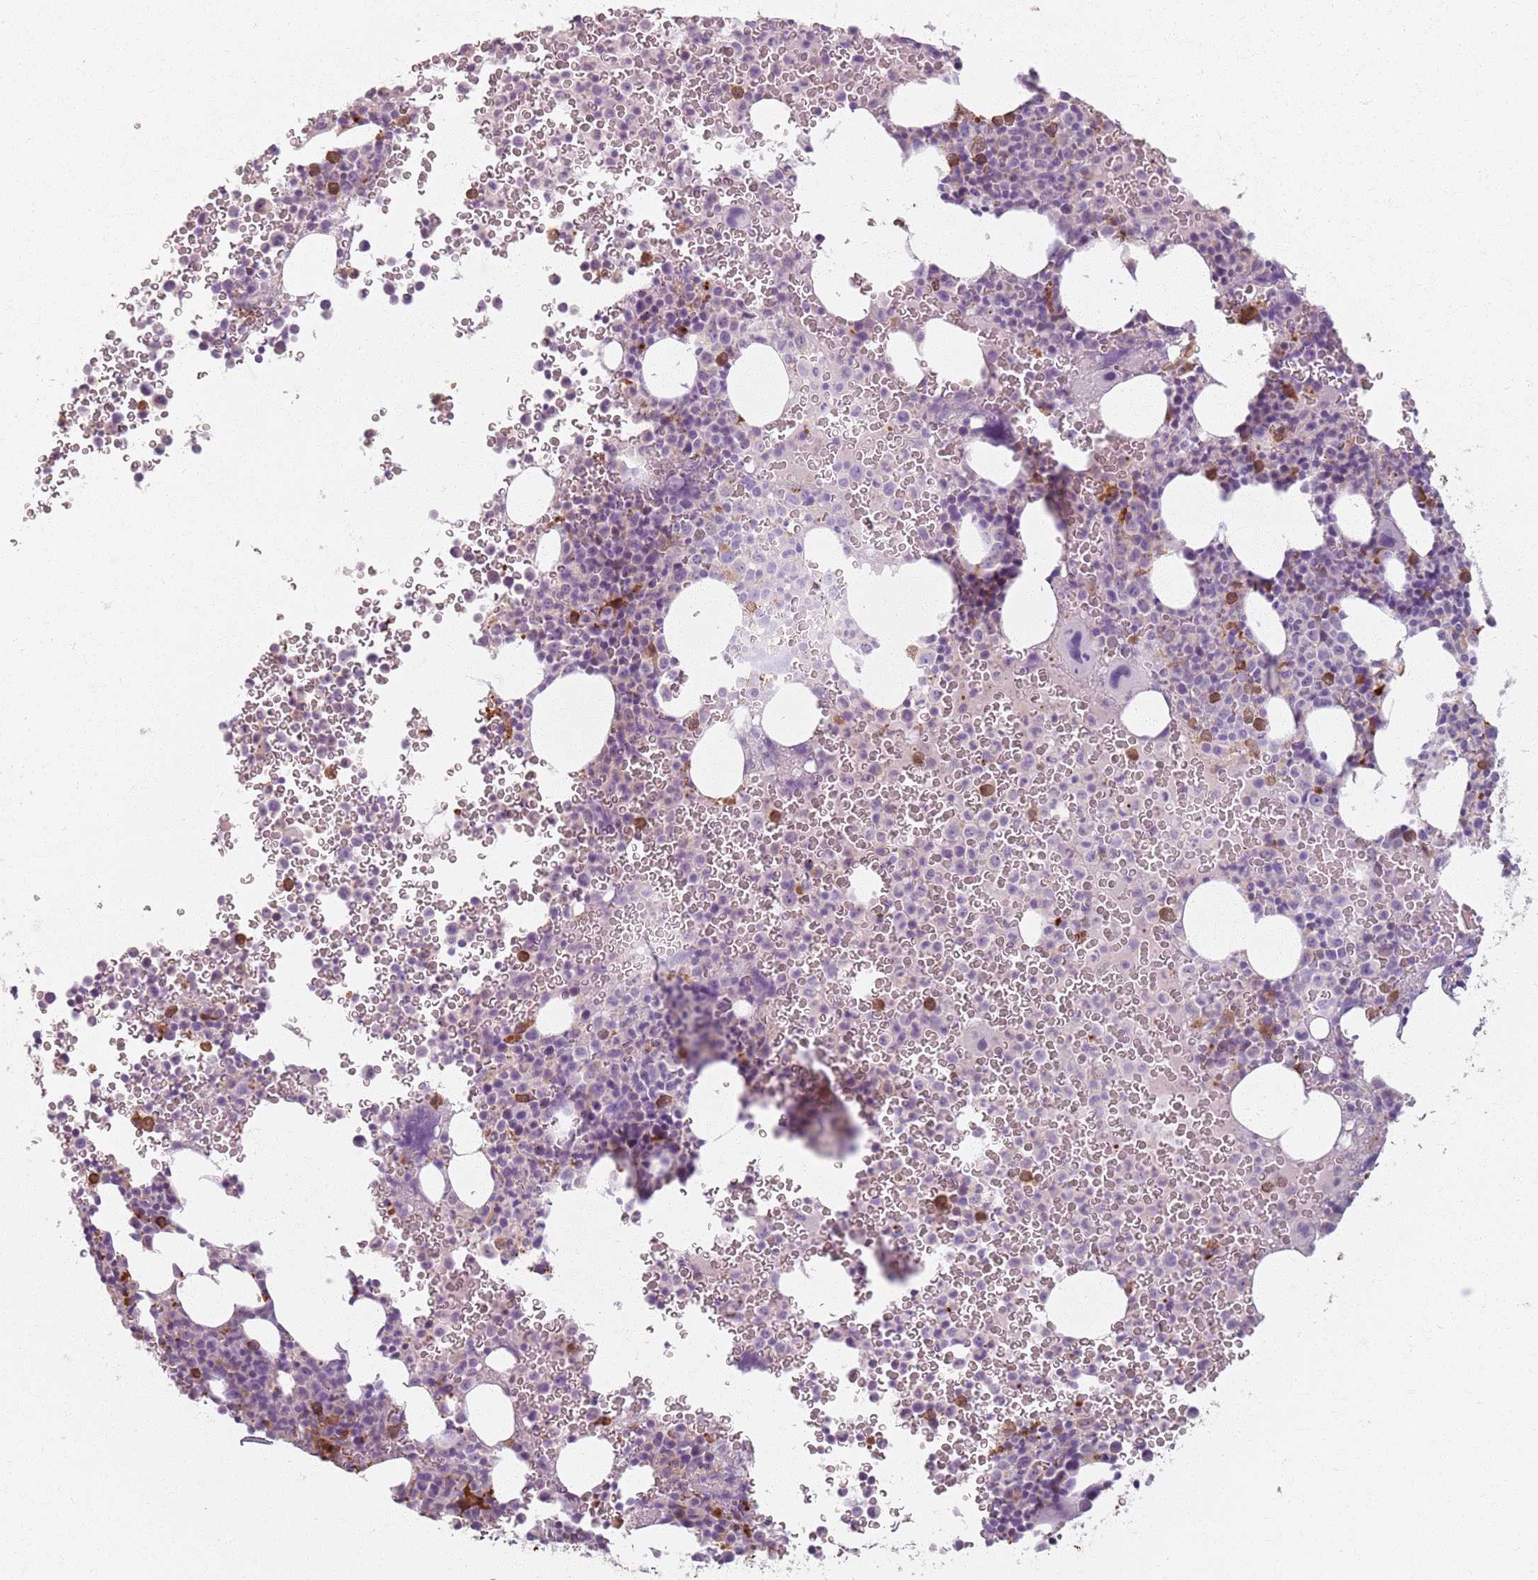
{"staining": {"intensity": "negative", "quantity": "none", "location": "none"}, "tissue": "bone marrow", "cell_type": "Hematopoietic cells", "image_type": "normal", "snomed": [{"axis": "morphology", "description": "Normal tissue, NOS"}, {"axis": "topography", "description": "Bone marrow"}], "caption": "This is a micrograph of immunohistochemistry (IHC) staining of normal bone marrow, which shows no staining in hematopoietic cells.", "gene": "GDPGP1", "patient": {"sex": "female", "age": 54}}